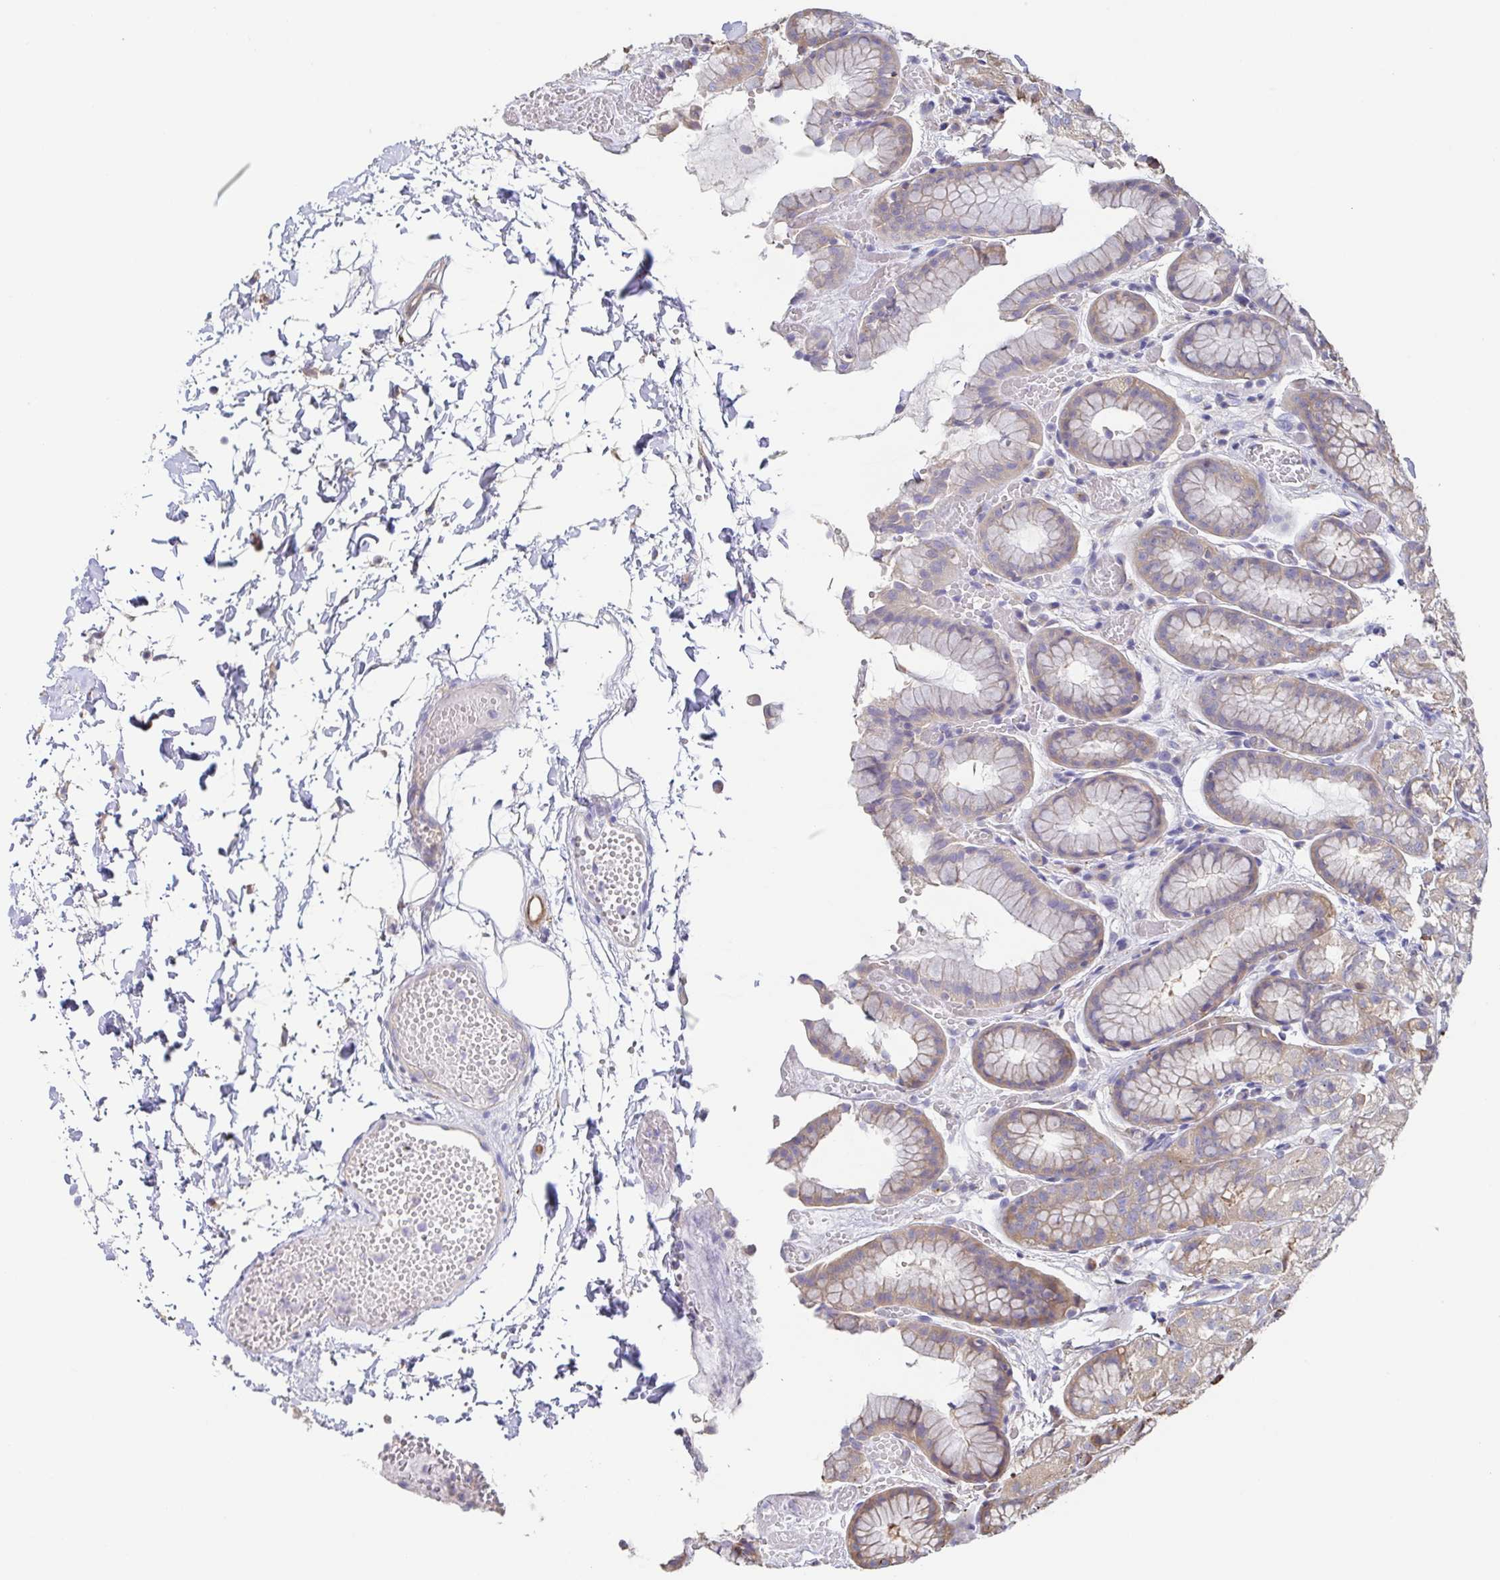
{"staining": {"intensity": "weak", "quantity": "25%-75%", "location": "cytoplasmic/membranous,nuclear"}, "tissue": "stomach", "cell_type": "Glandular cells", "image_type": "normal", "snomed": [{"axis": "morphology", "description": "Normal tissue, NOS"}, {"axis": "topography", "description": "Stomach"}], "caption": "Immunohistochemical staining of benign stomach shows 25%-75% levels of weak cytoplasmic/membranous,nuclear protein staining in about 25%-75% of glandular cells.", "gene": "EIF3D", "patient": {"sex": "male", "age": 70}}